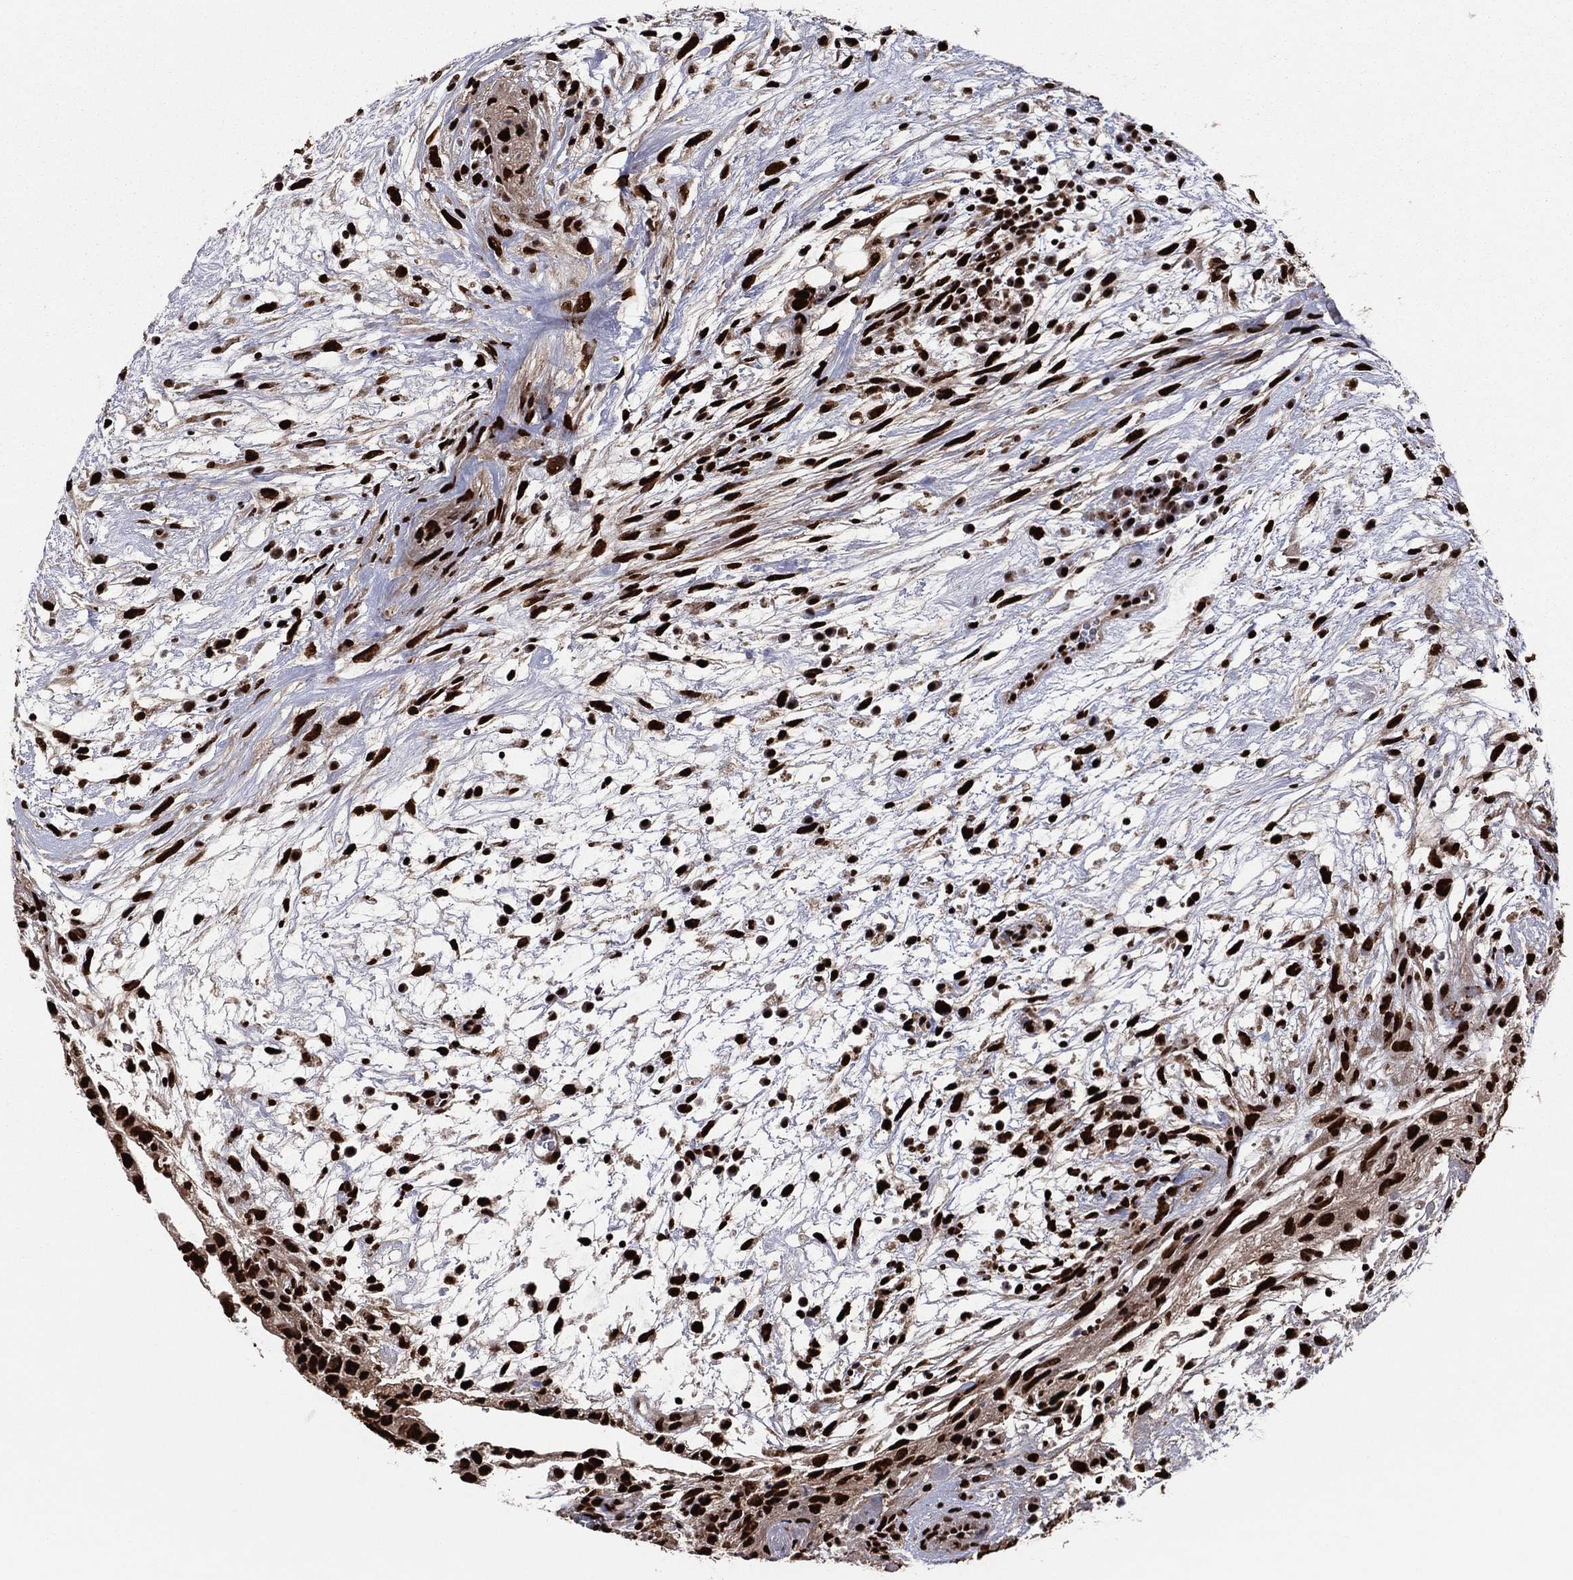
{"staining": {"intensity": "strong", "quantity": ">75%", "location": "nuclear"}, "tissue": "testis cancer", "cell_type": "Tumor cells", "image_type": "cancer", "snomed": [{"axis": "morphology", "description": "Normal tissue, NOS"}, {"axis": "morphology", "description": "Carcinoma, Embryonal, NOS"}, {"axis": "topography", "description": "Testis"}], "caption": "Protein staining reveals strong nuclear expression in approximately >75% of tumor cells in testis cancer.", "gene": "TP53BP1", "patient": {"sex": "male", "age": 32}}